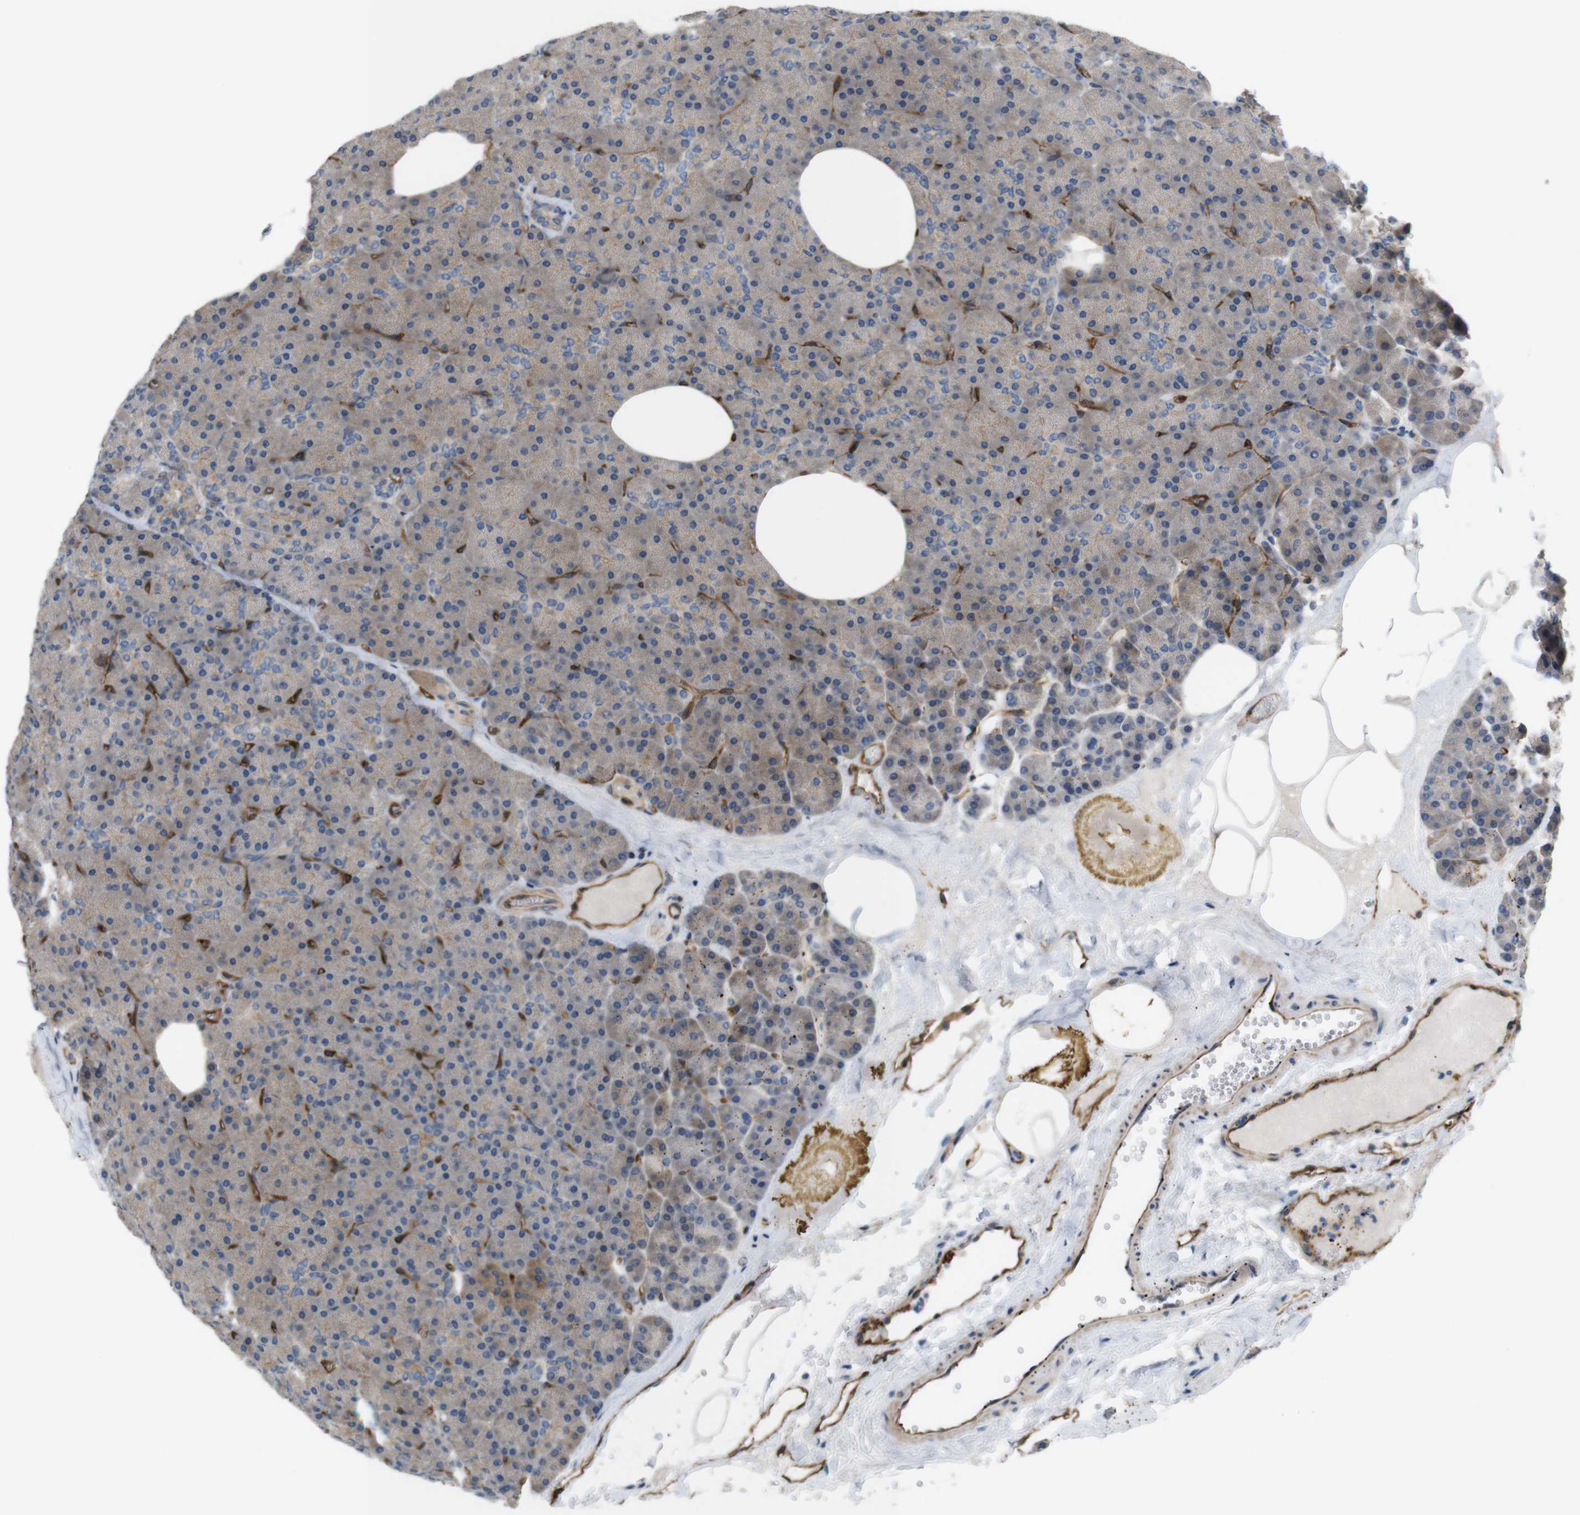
{"staining": {"intensity": "moderate", "quantity": ">75%", "location": "cytoplasmic/membranous"}, "tissue": "pancreas", "cell_type": "Exocrine glandular cells", "image_type": "normal", "snomed": [{"axis": "morphology", "description": "Normal tissue, NOS"}, {"axis": "topography", "description": "Pancreas"}], "caption": "Exocrine glandular cells reveal medium levels of moderate cytoplasmic/membranous expression in about >75% of cells in unremarkable pancreas.", "gene": "BVES", "patient": {"sex": "female", "age": 35}}